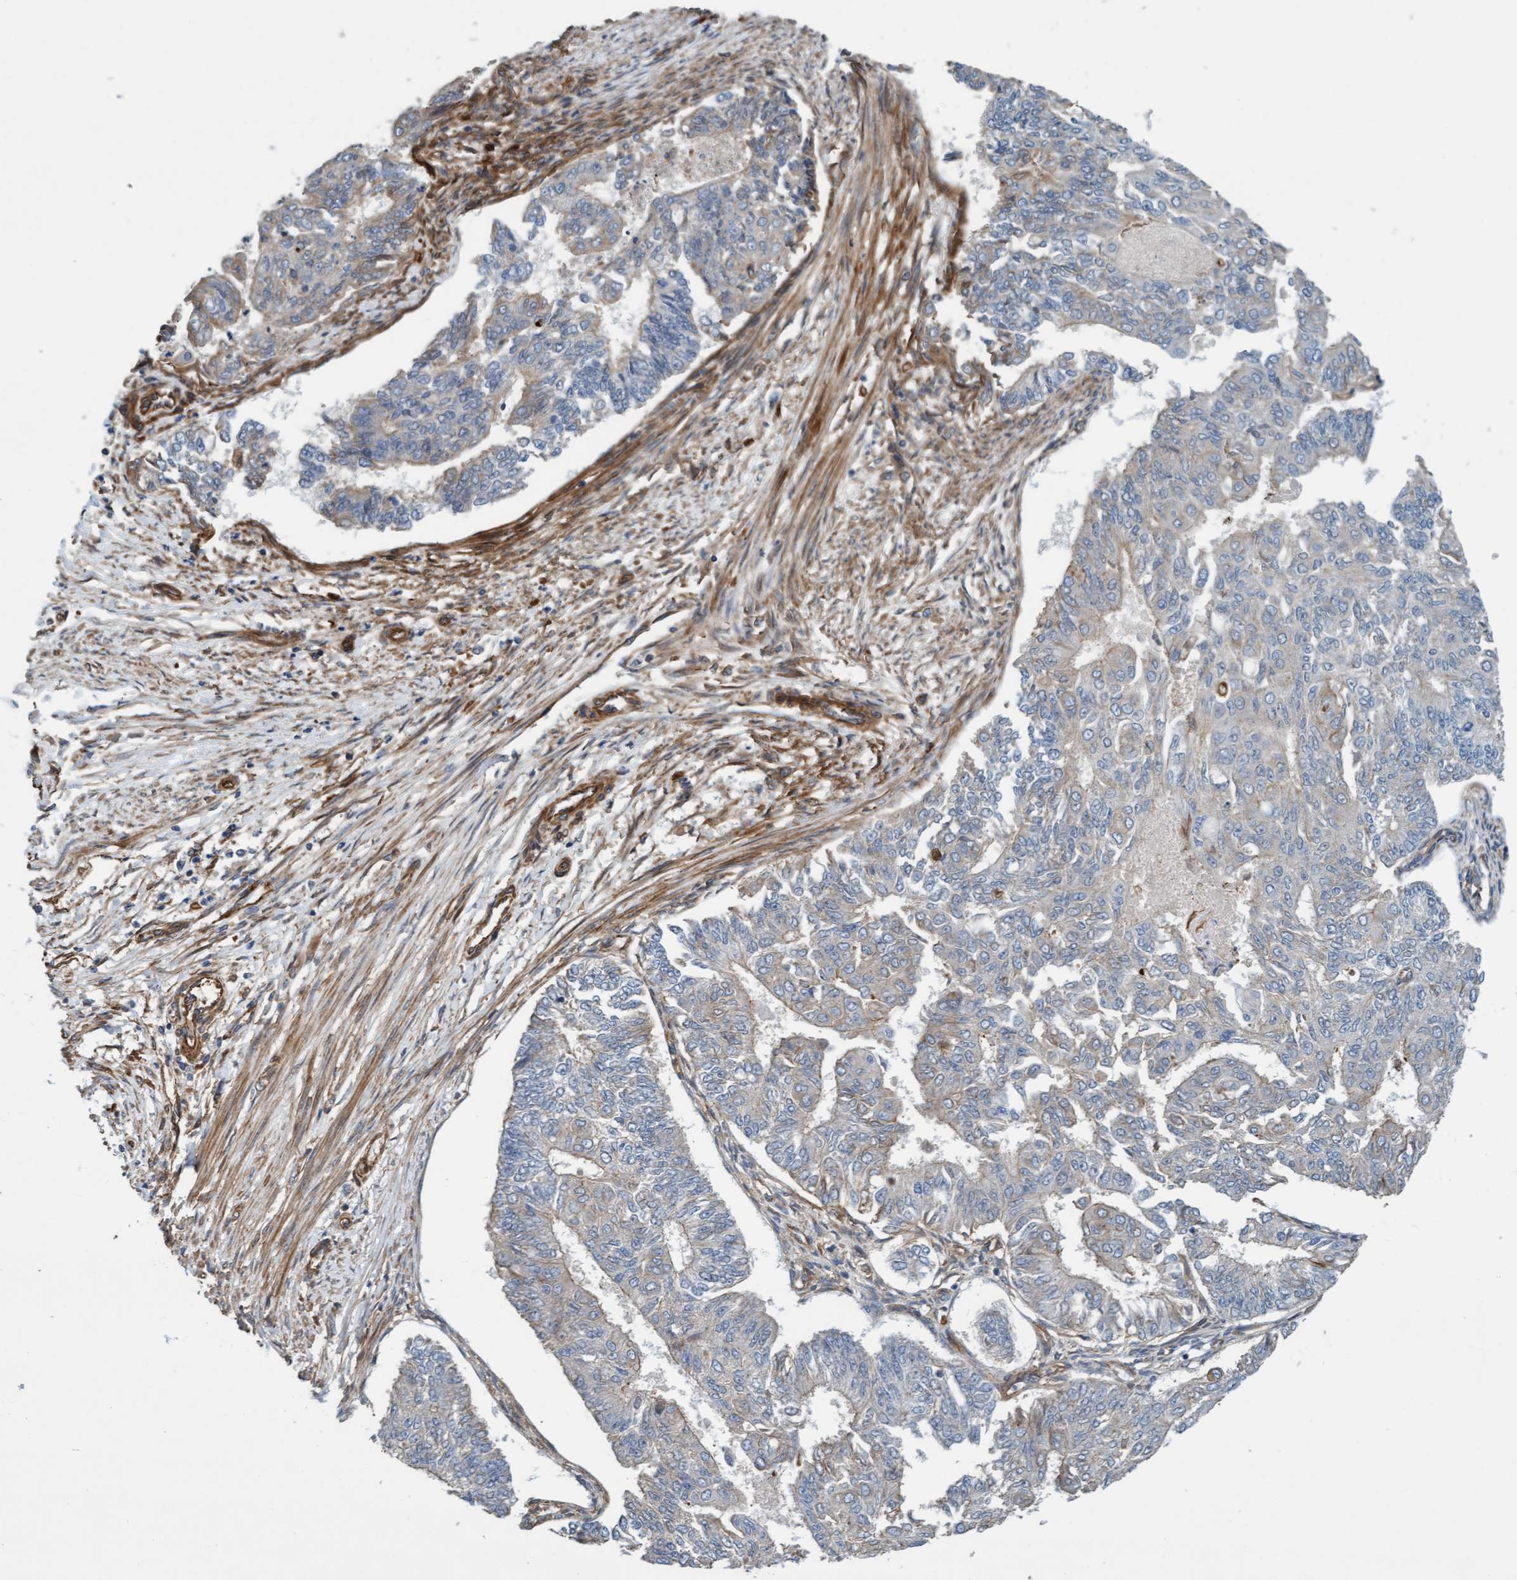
{"staining": {"intensity": "weak", "quantity": "<25%", "location": "cytoplasmic/membranous"}, "tissue": "endometrial cancer", "cell_type": "Tumor cells", "image_type": "cancer", "snomed": [{"axis": "morphology", "description": "Adenocarcinoma, NOS"}, {"axis": "topography", "description": "Endometrium"}], "caption": "Immunohistochemistry of endometrial cancer (adenocarcinoma) demonstrates no staining in tumor cells.", "gene": "STXBP4", "patient": {"sex": "female", "age": 32}}